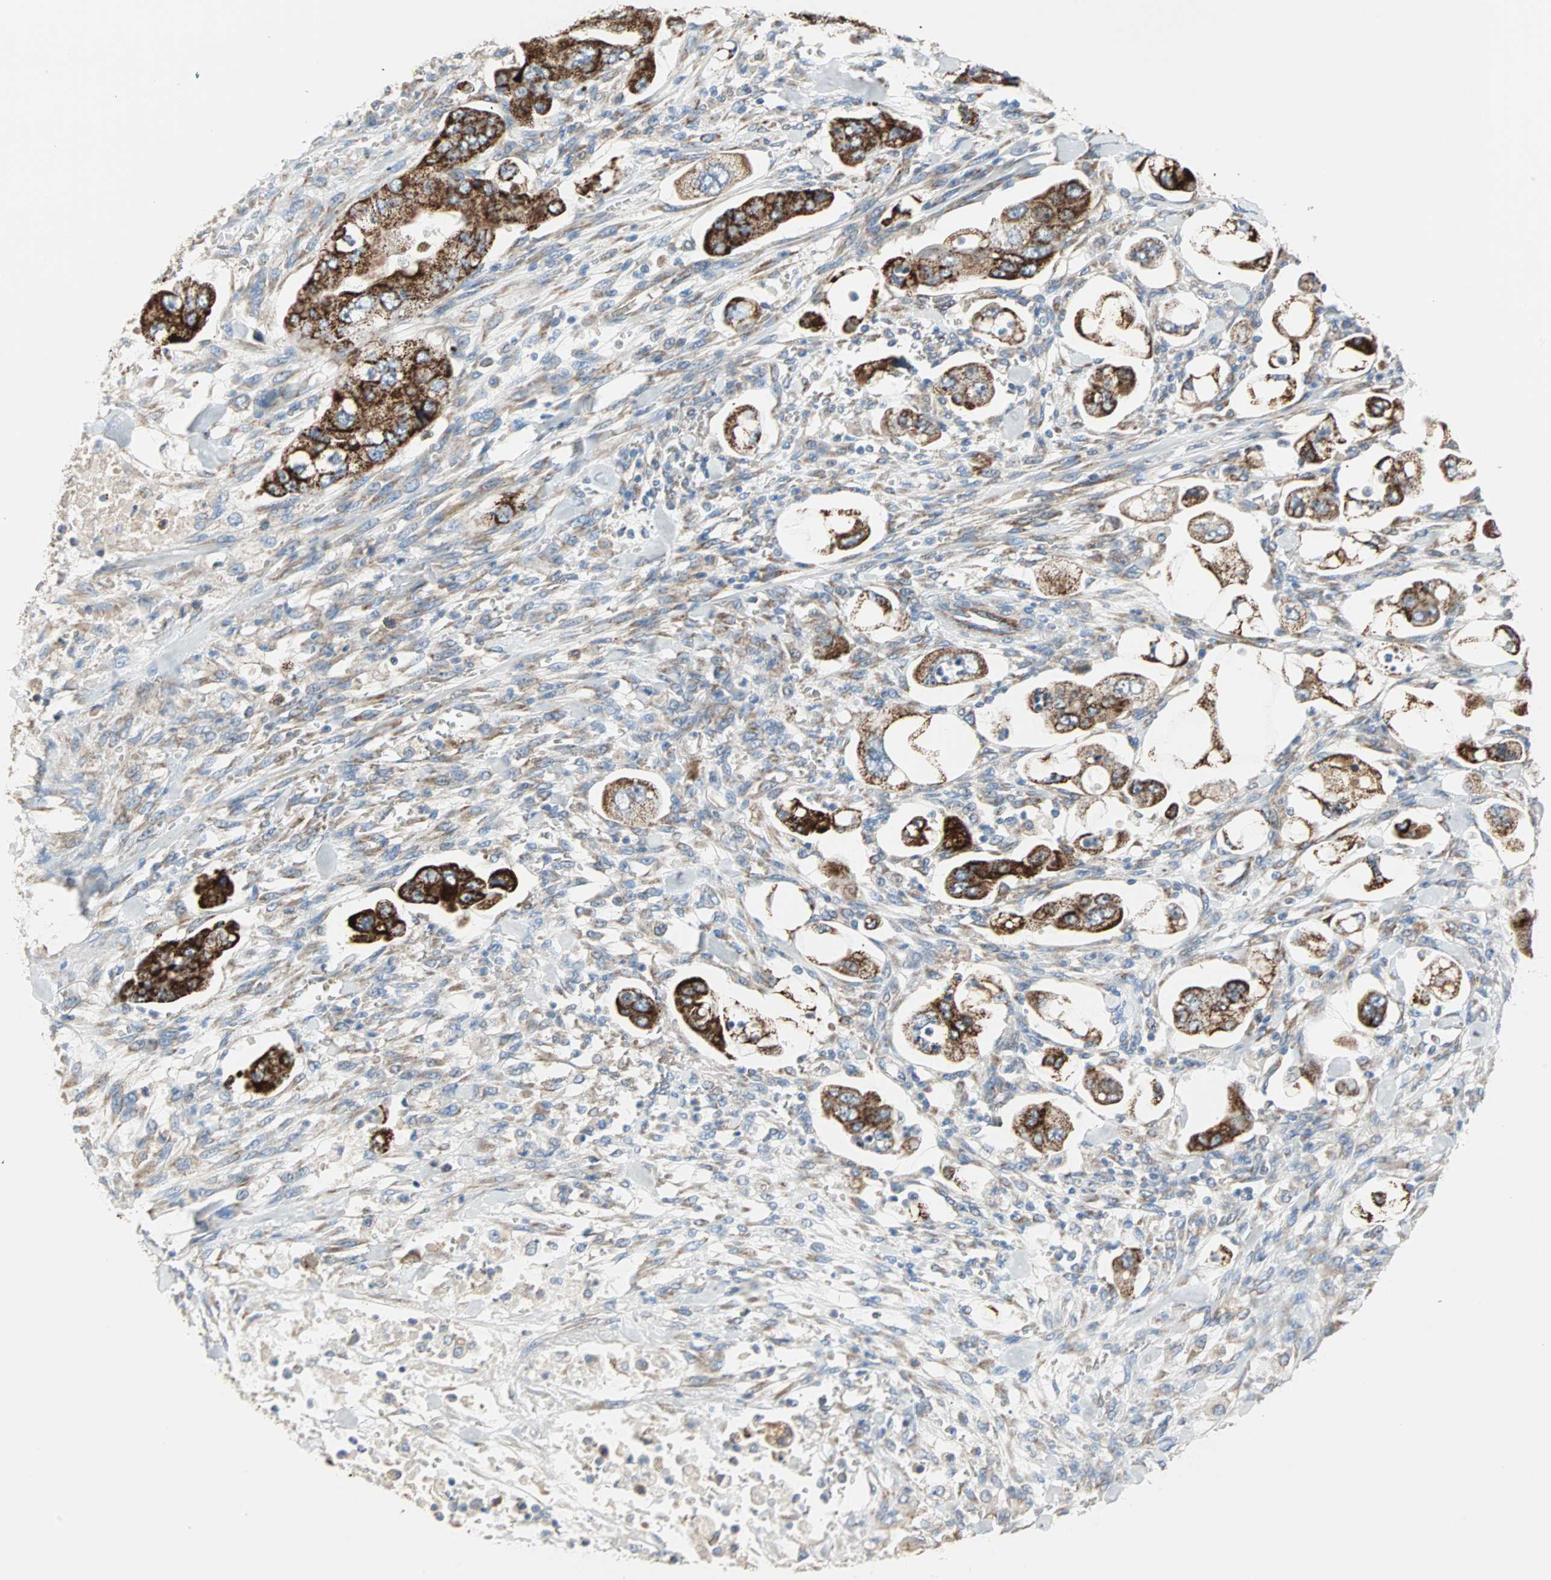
{"staining": {"intensity": "strong", "quantity": ">75%", "location": "cytoplasmic/membranous"}, "tissue": "stomach cancer", "cell_type": "Tumor cells", "image_type": "cancer", "snomed": [{"axis": "morphology", "description": "Adenocarcinoma, NOS"}, {"axis": "topography", "description": "Stomach"}], "caption": "Immunohistochemistry (IHC) image of adenocarcinoma (stomach) stained for a protein (brown), which exhibits high levels of strong cytoplasmic/membranous expression in approximately >75% of tumor cells.", "gene": "TST", "patient": {"sex": "male", "age": 62}}